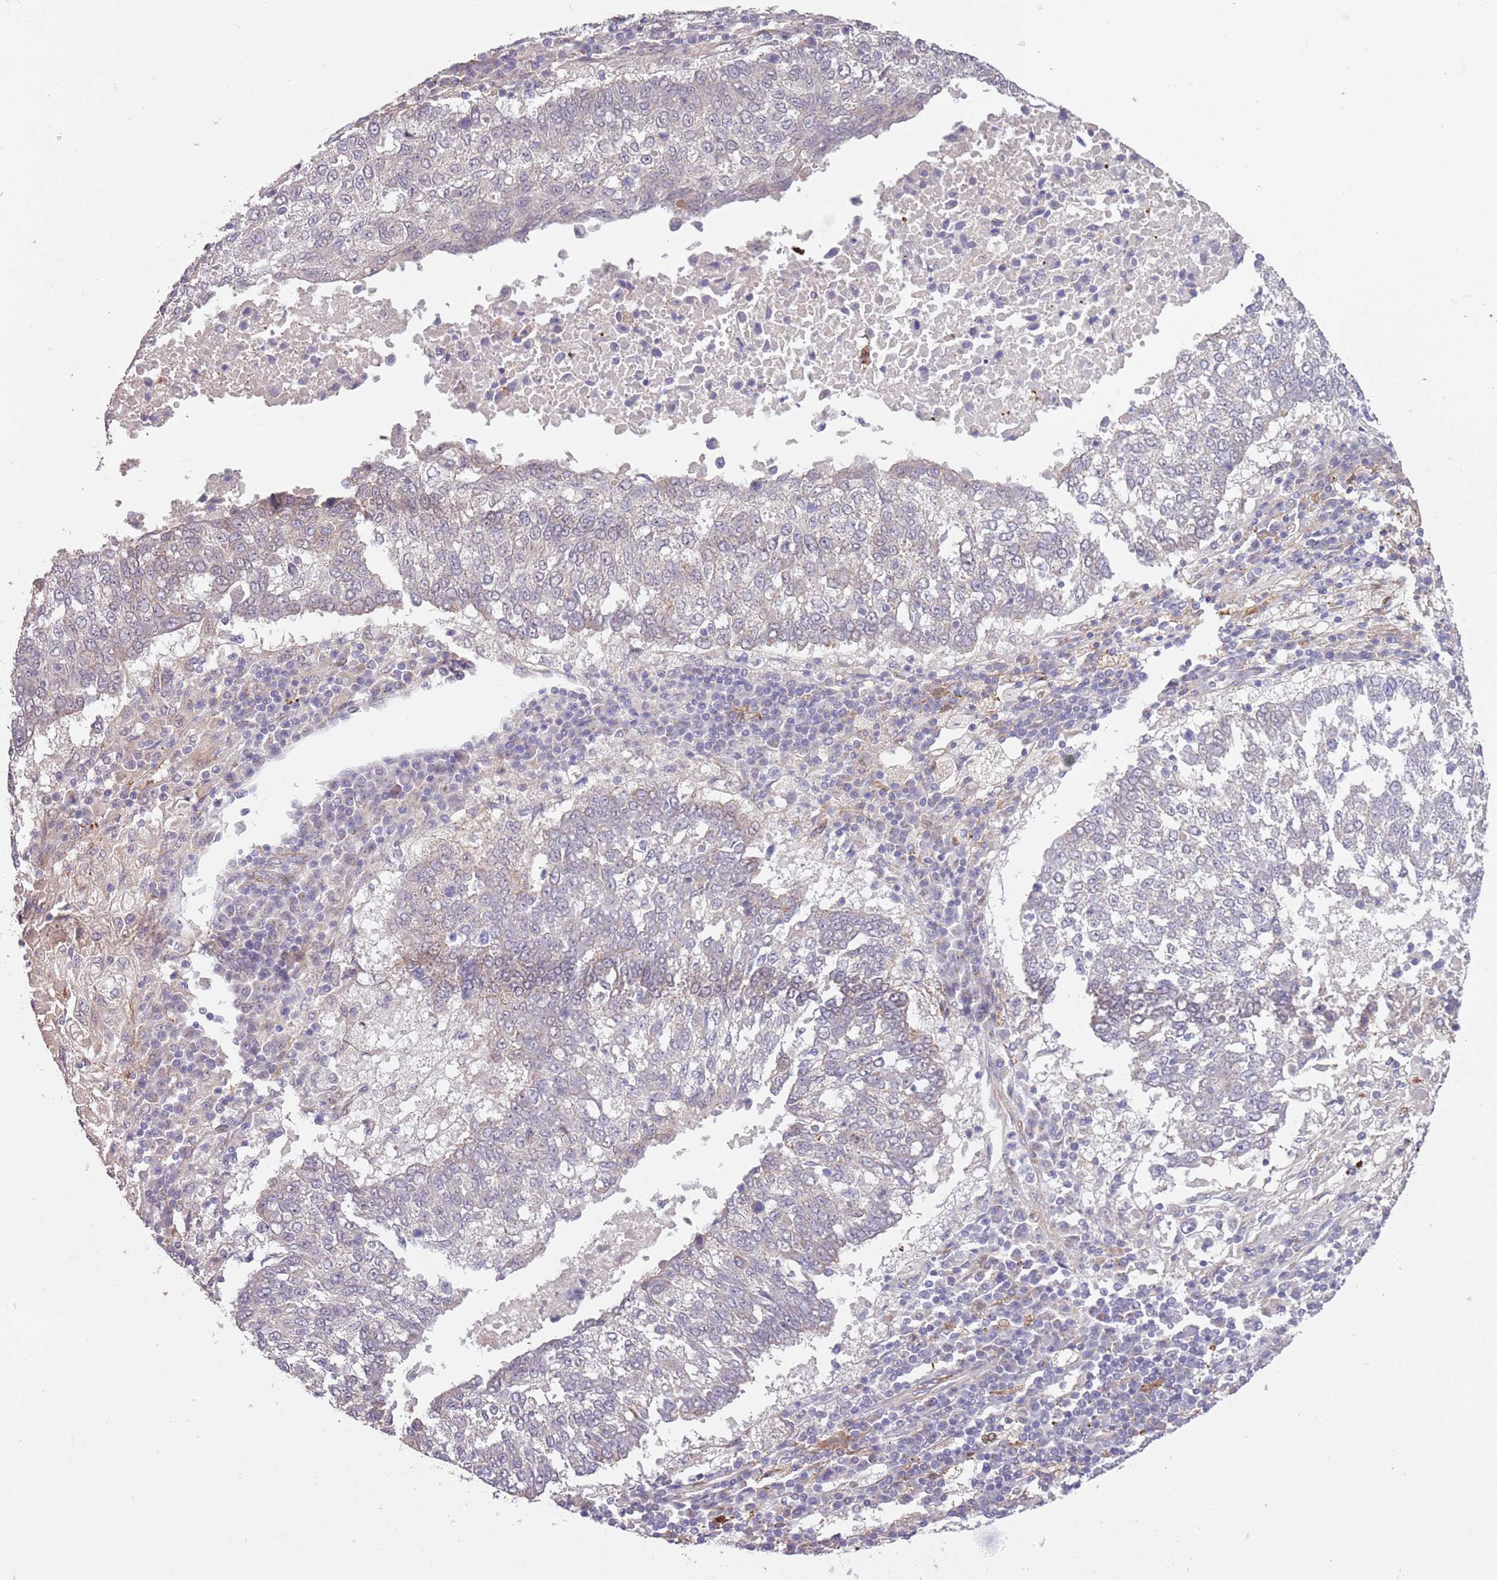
{"staining": {"intensity": "negative", "quantity": "none", "location": "none"}, "tissue": "lung cancer", "cell_type": "Tumor cells", "image_type": "cancer", "snomed": [{"axis": "morphology", "description": "Squamous cell carcinoma, NOS"}, {"axis": "topography", "description": "Lung"}], "caption": "Immunohistochemical staining of human lung squamous cell carcinoma exhibits no significant expression in tumor cells.", "gene": "CREBZF", "patient": {"sex": "male", "age": 73}}